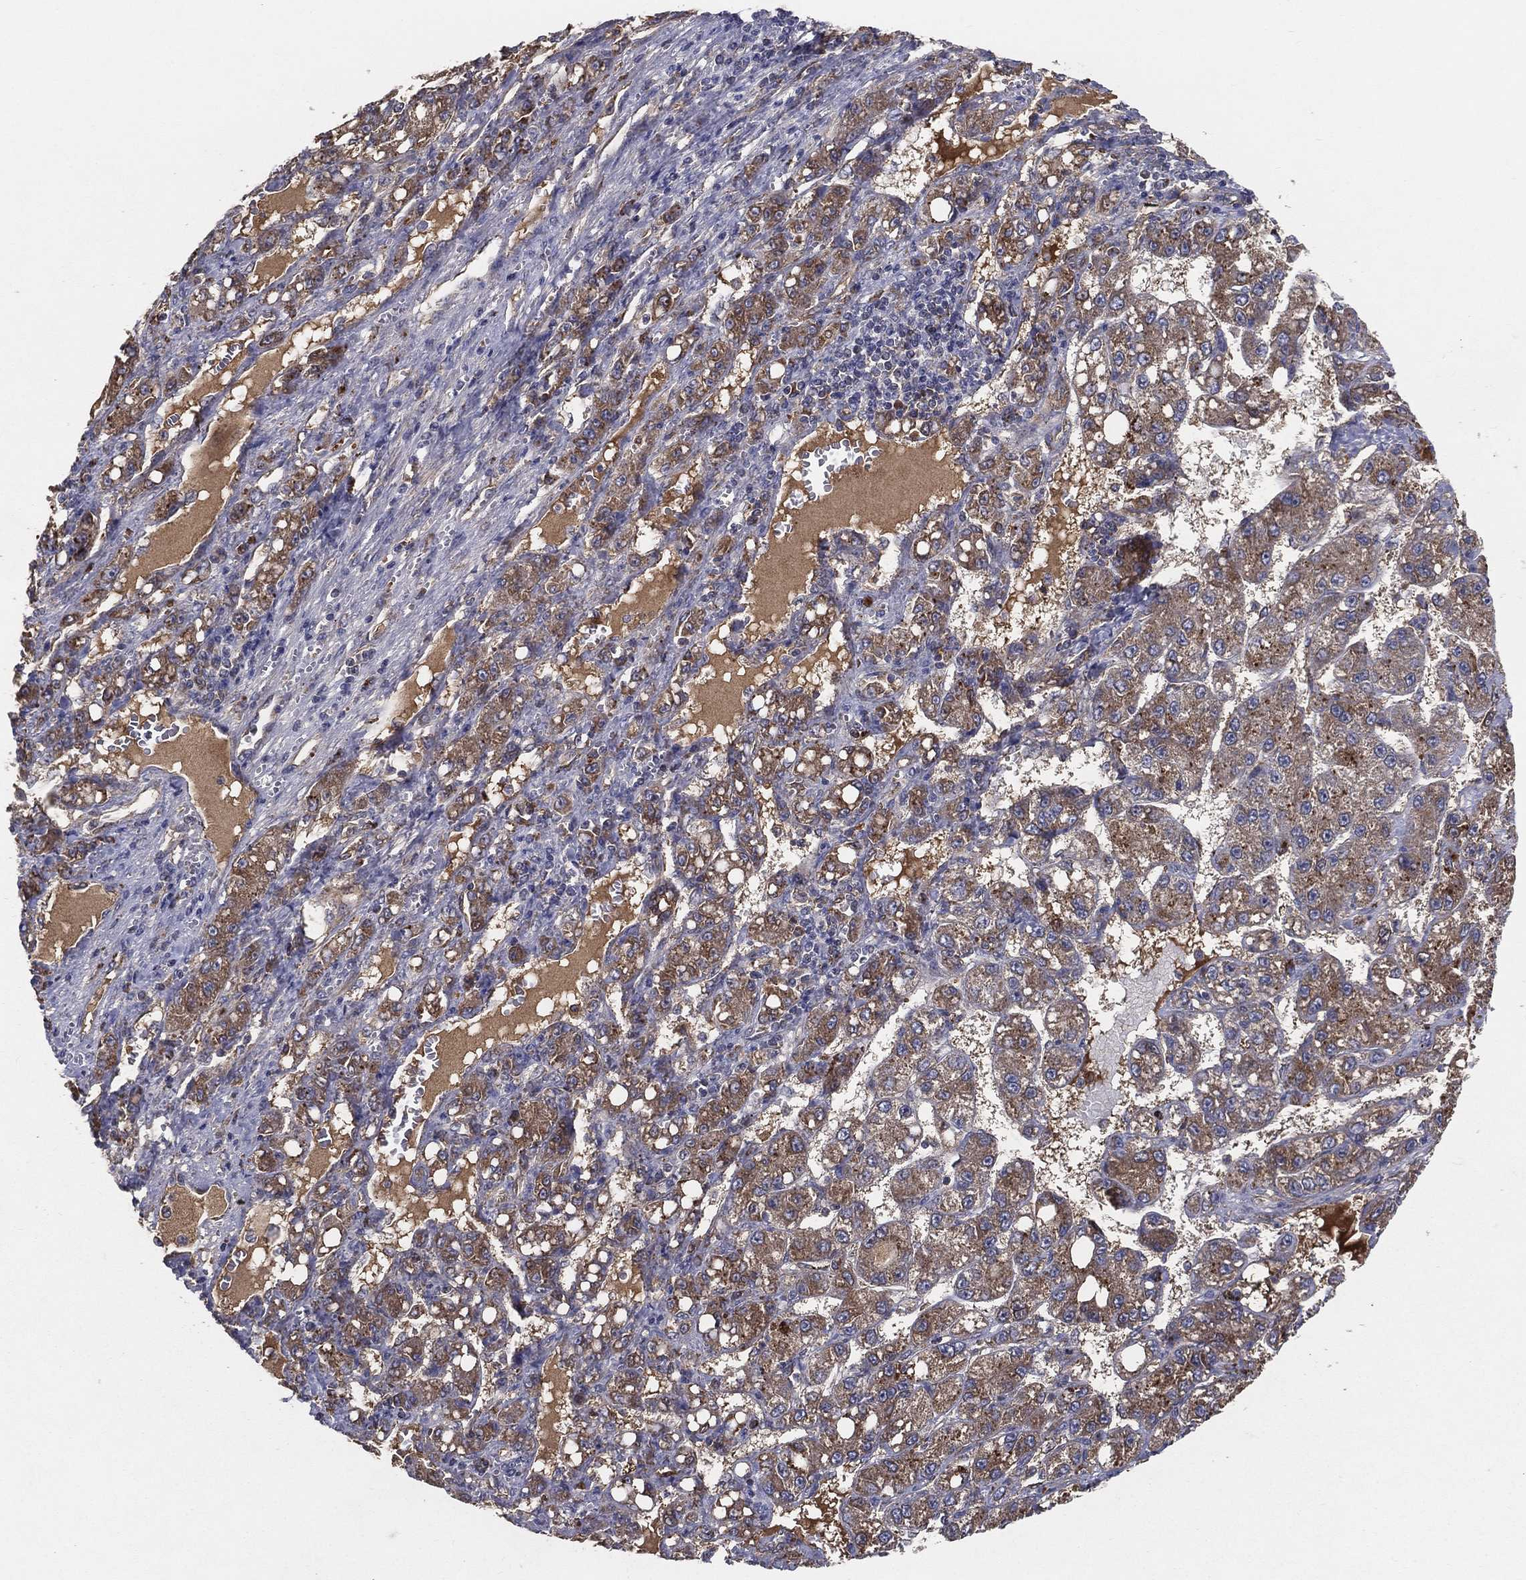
{"staining": {"intensity": "moderate", "quantity": ">75%", "location": "cytoplasmic/membranous"}, "tissue": "liver cancer", "cell_type": "Tumor cells", "image_type": "cancer", "snomed": [{"axis": "morphology", "description": "Carcinoma, Hepatocellular, NOS"}, {"axis": "topography", "description": "Liver"}], "caption": "This photomicrograph shows immunohistochemistry staining of liver hepatocellular carcinoma, with medium moderate cytoplasmic/membranous positivity in approximately >75% of tumor cells.", "gene": "MT-ND1", "patient": {"sex": "female", "age": 65}}